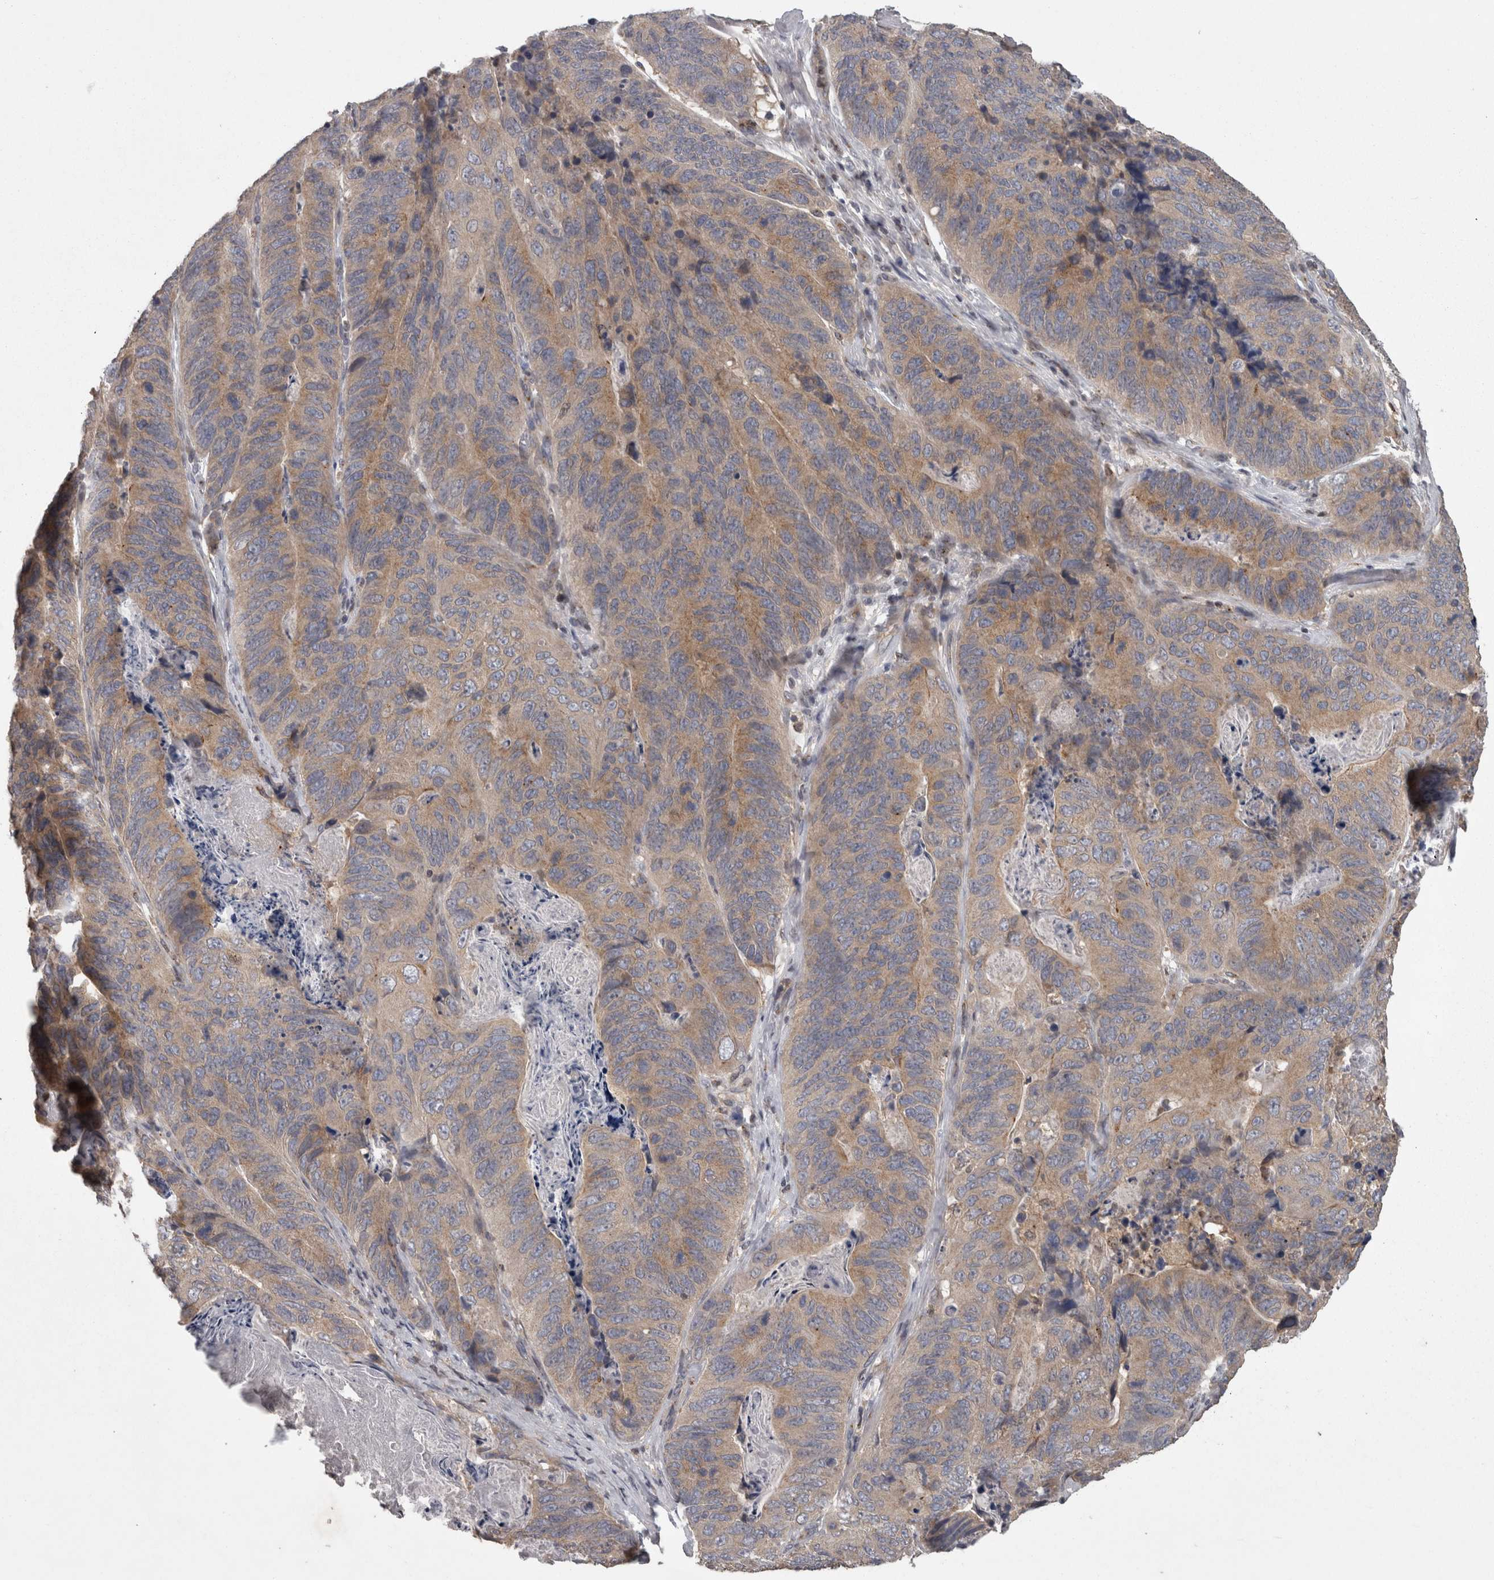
{"staining": {"intensity": "weak", "quantity": ">75%", "location": "cytoplasmic/membranous"}, "tissue": "stomach cancer", "cell_type": "Tumor cells", "image_type": "cancer", "snomed": [{"axis": "morphology", "description": "Normal tissue, NOS"}, {"axis": "morphology", "description": "Adenocarcinoma, NOS"}, {"axis": "topography", "description": "Stomach"}], "caption": "IHC of stomach cancer (adenocarcinoma) exhibits low levels of weak cytoplasmic/membranous staining in approximately >75% of tumor cells.", "gene": "PCM1", "patient": {"sex": "female", "age": 89}}